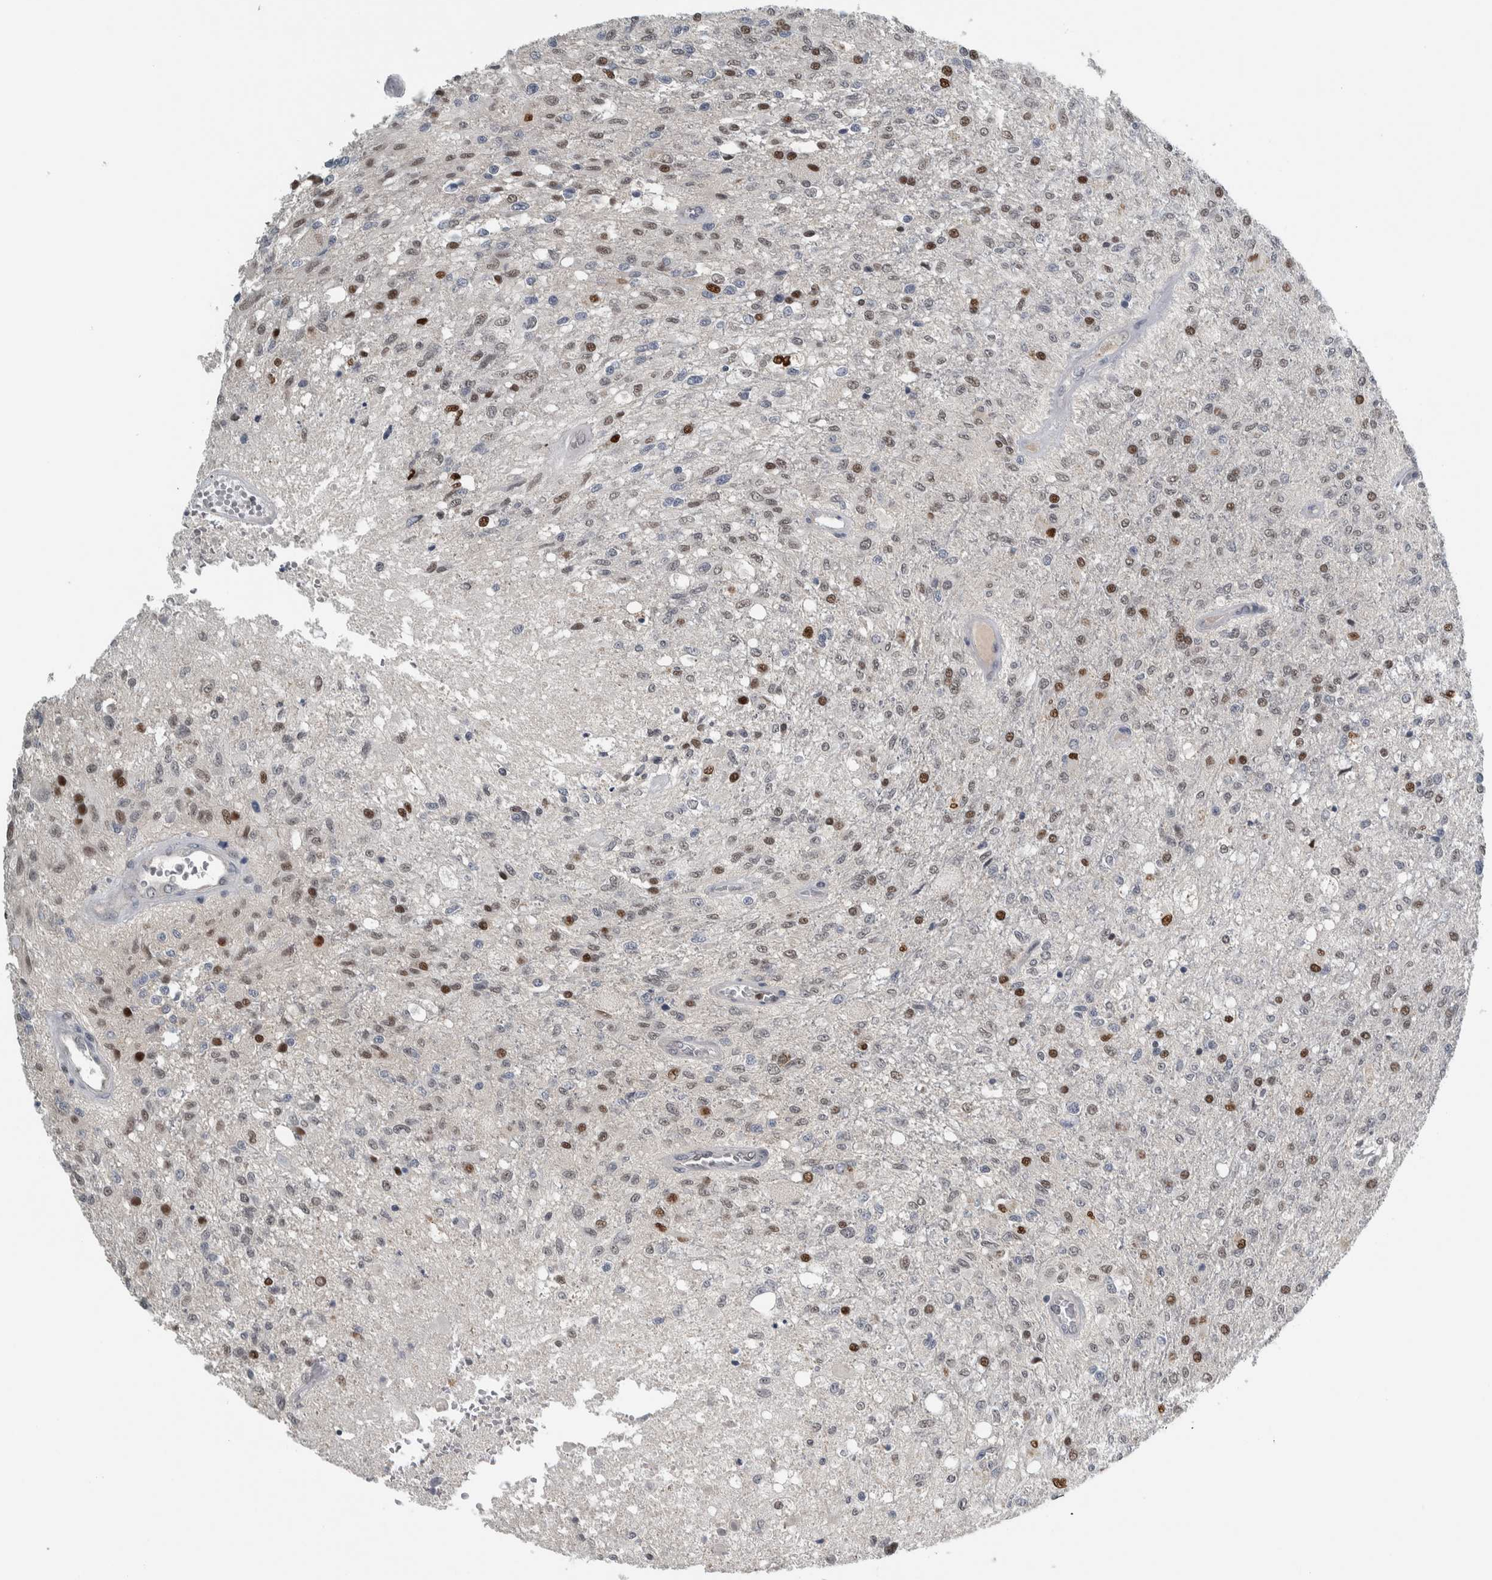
{"staining": {"intensity": "strong", "quantity": "<25%", "location": "nuclear"}, "tissue": "glioma", "cell_type": "Tumor cells", "image_type": "cancer", "snomed": [{"axis": "morphology", "description": "Normal tissue, NOS"}, {"axis": "morphology", "description": "Glioma, malignant, High grade"}, {"axis": "topography", "description": "Cerebral cortex"}], "caption": "Tumor cells exhibit medium levels of strong nuclear staining in about <25% of cells in glioma. (DAB IHC with brightfield microscopy, high magnification).", "gene": "ADPRM", "patient": {"sex": "male", "age": 77}}